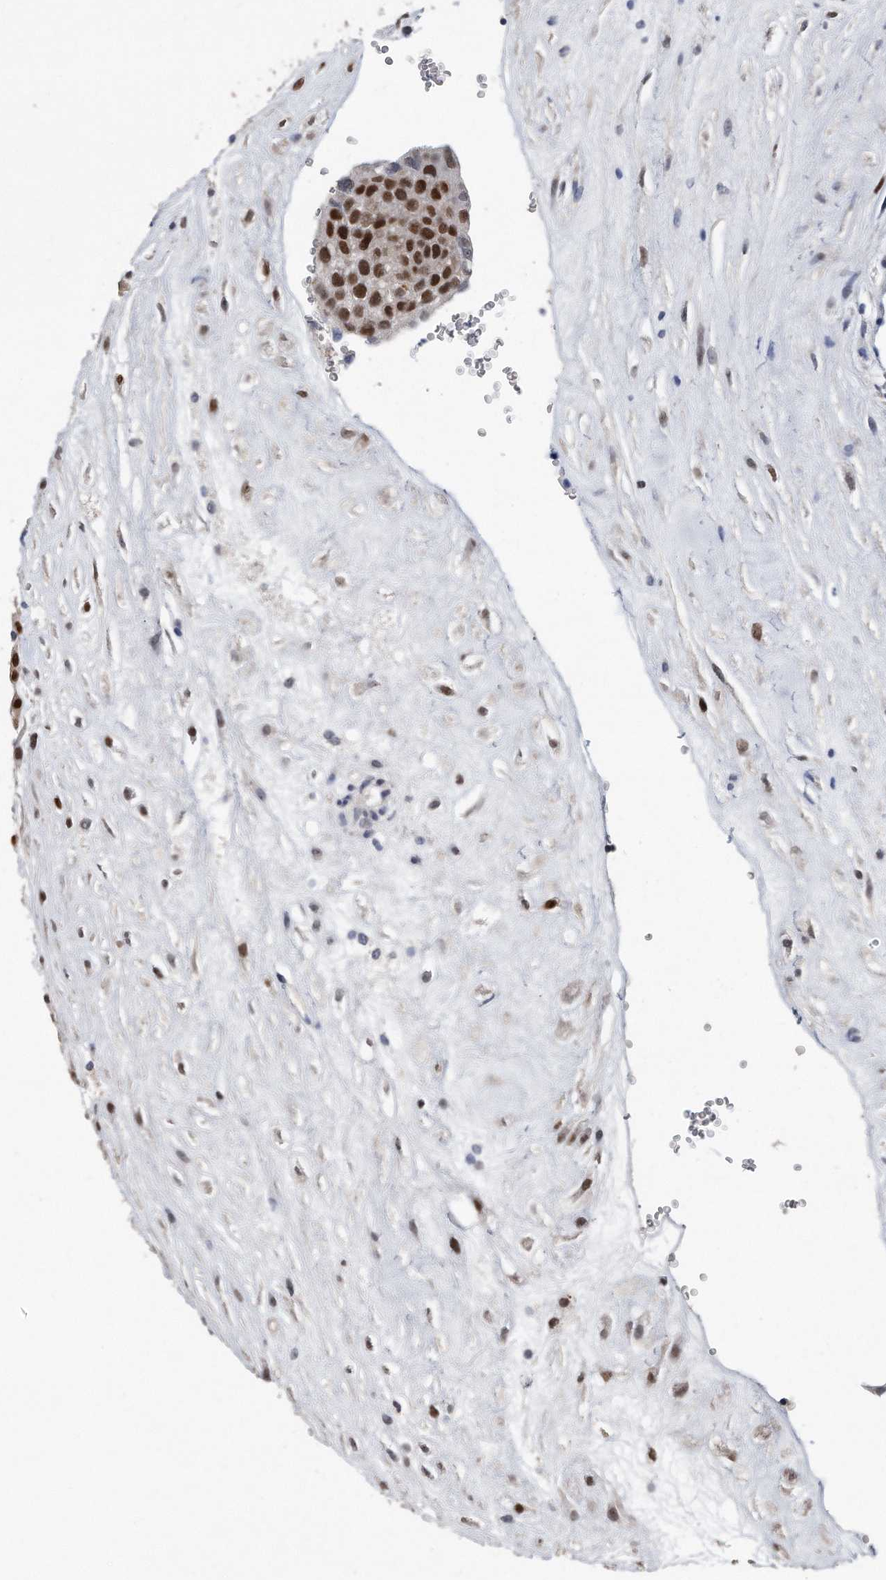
{"staining": {"intensity": "strong", "quantity": "<25%", "location": "nuclear"}, "tissue": "placenta", "cell_type": "Trophoblastic cells", "image_type": "normal", "snomed": [{"axis": "morphology", "description": "Normal tissue, NOS"}, {"axis": "topography", "description": "Placenta"}], "caption": "An immunohistochemistry (IHC) image of benign tissue is shown. Protein staining in brown shows strong nuclear positivity in placenta within trophoblastic cells. Using DAB (3,3'-diaminobenzidine) (brown) and hematoxylin (blue) stains, captured at high magnification using brightfield microscopy.", "gene": "PCNA", "patient": {"sex": "female", "age": 18}}